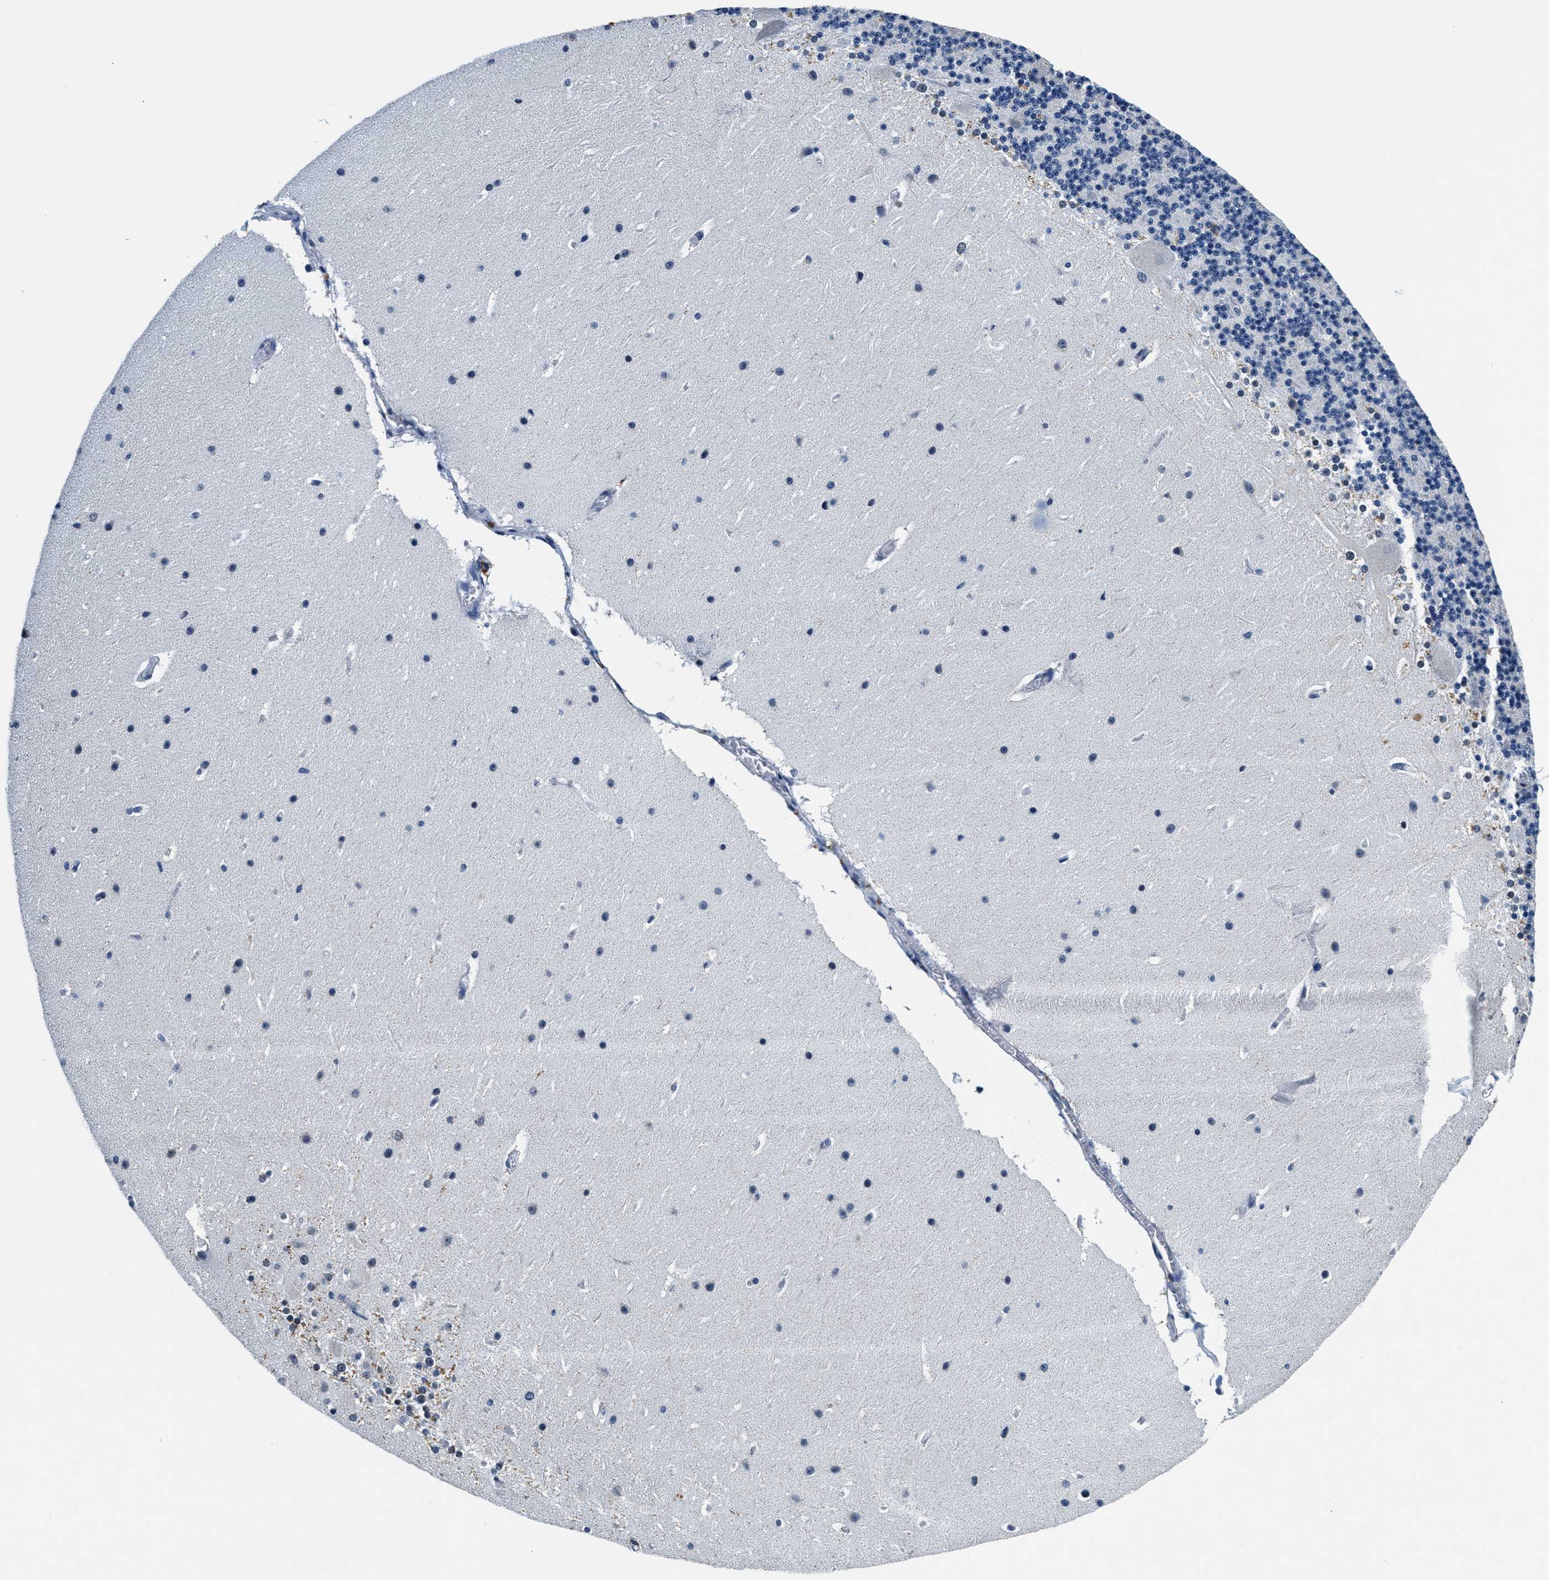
{"staining": {"intensity": "negative", "quantity": "none", "location": "none"}, "tissue": "cerebellum", "cell_type": "Cells in granular layer", "image_type": "normal", "snomed": [{"axis": "morphology", "description": "Normal tissue, NOS"}, {"axis": "topography", "description": "Cerebellum"}], "caption": "IHC histopathology image of normal cerebellum: cerebellum stained with DAB (3,3'-diaminobenzidine) demonstrates no significant protein positivity in cells in granular layer. (Stains: DAB (3,3'-diaminobenzidine) immunohistochemistry with hematoxylin counter stain, Microscopy: brightfield microscopy at high magnification).", "gene": "HS3ST2", "patient": {"sex": "female", "age": 19}}